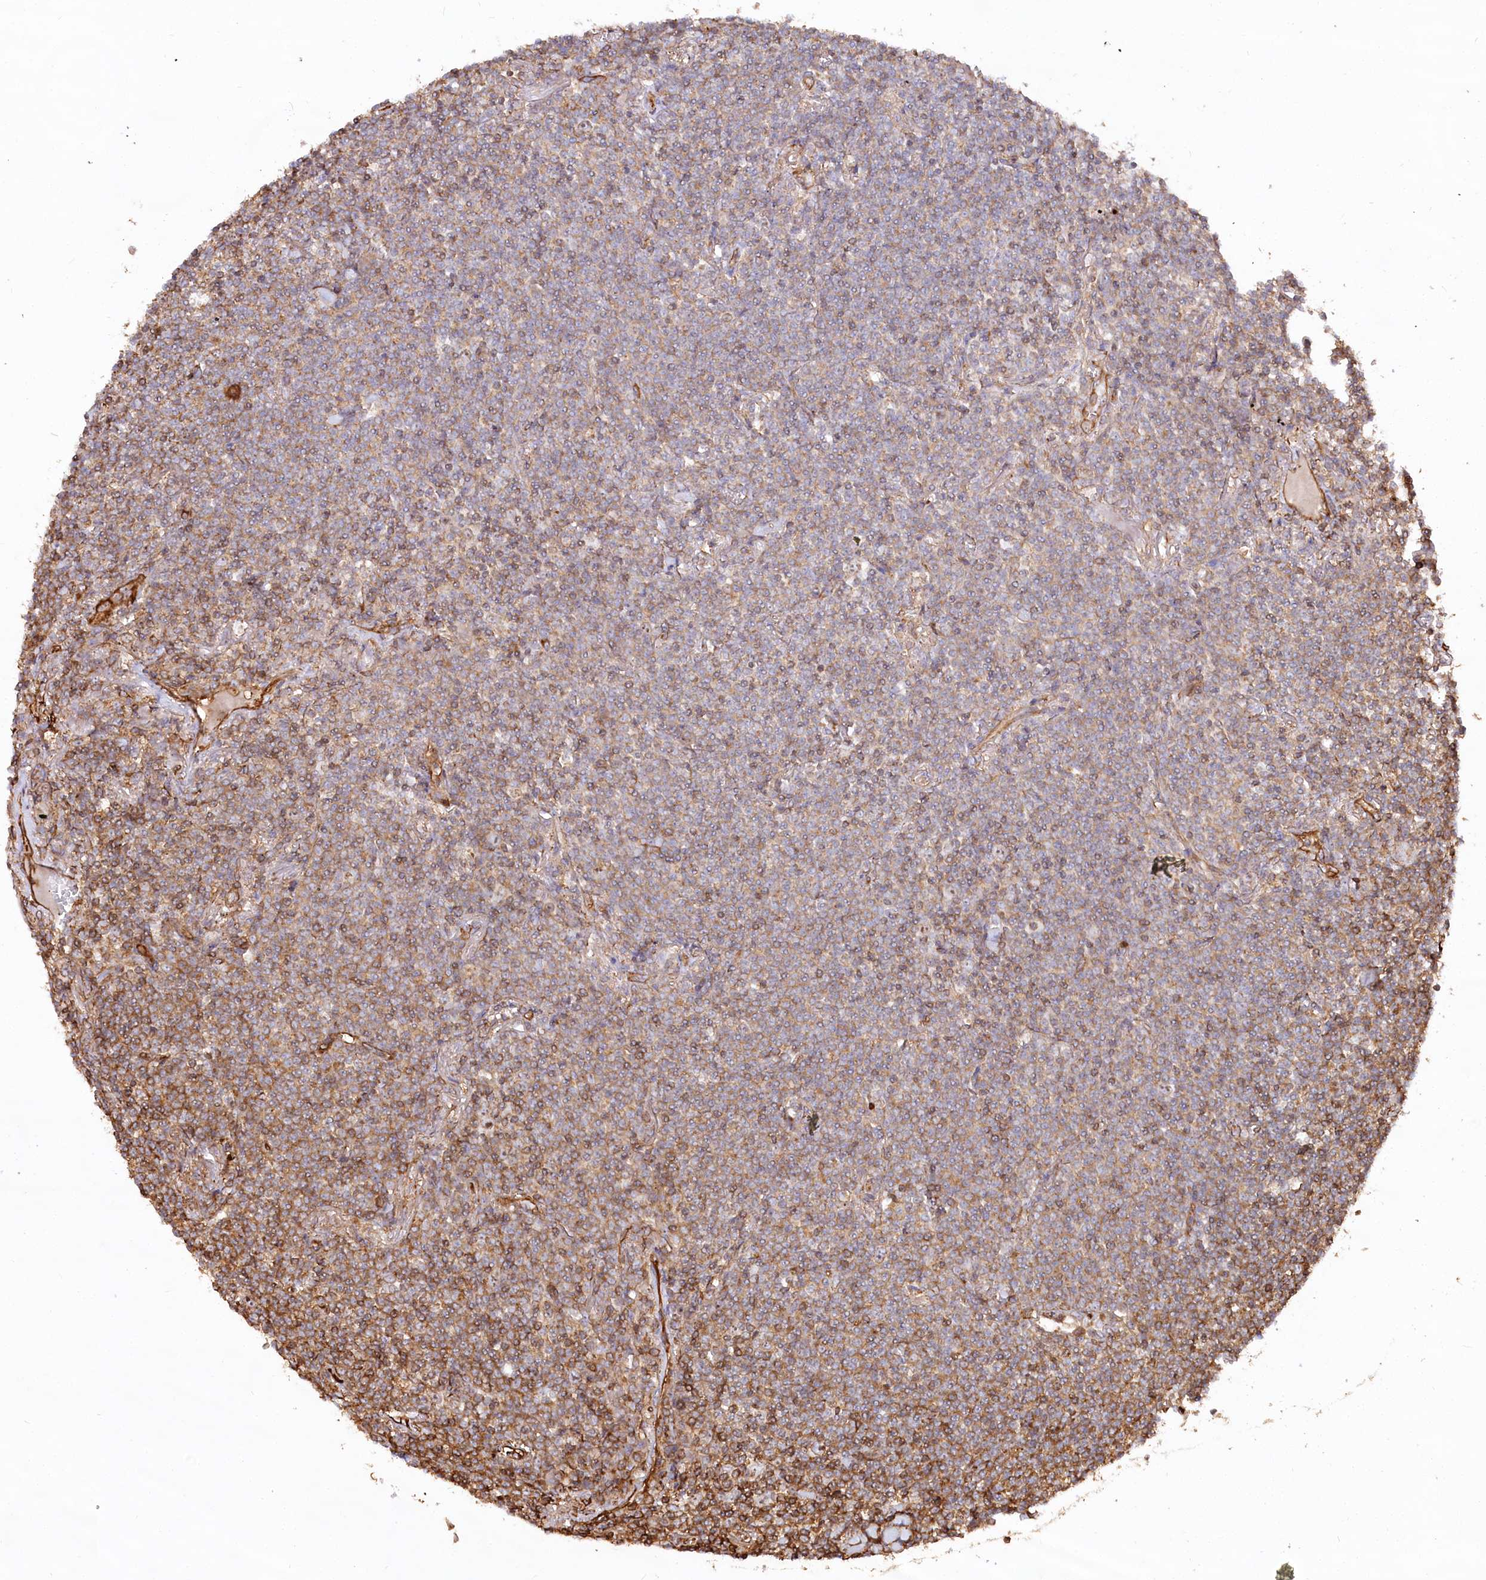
{"staining": {"intensity": "moderate", "quantity": "25%-75%", "location": "cytoplasmic/membranous"}, "tissue": "lymphoma", "cell_type": "Tumor cells", "image_type": "cancer", "snomed": [{"axis": "morphology", "description": "Malignant lymphoma, non-Hodgkin's type, Low grade"}, {"axis": "topography", "description": "Lung"}], "caption": "Immunohistochemistry (IHC) of lymphoma reveals medium levels of moderate cytoplasmic/membranous staining in approximately 25%-75% of tumor cells. (DAB IHC, brown staining for protein, blue staining for nuclei).", "gene": "WDR36", "patient": {"sex": "female", "age": 71}}